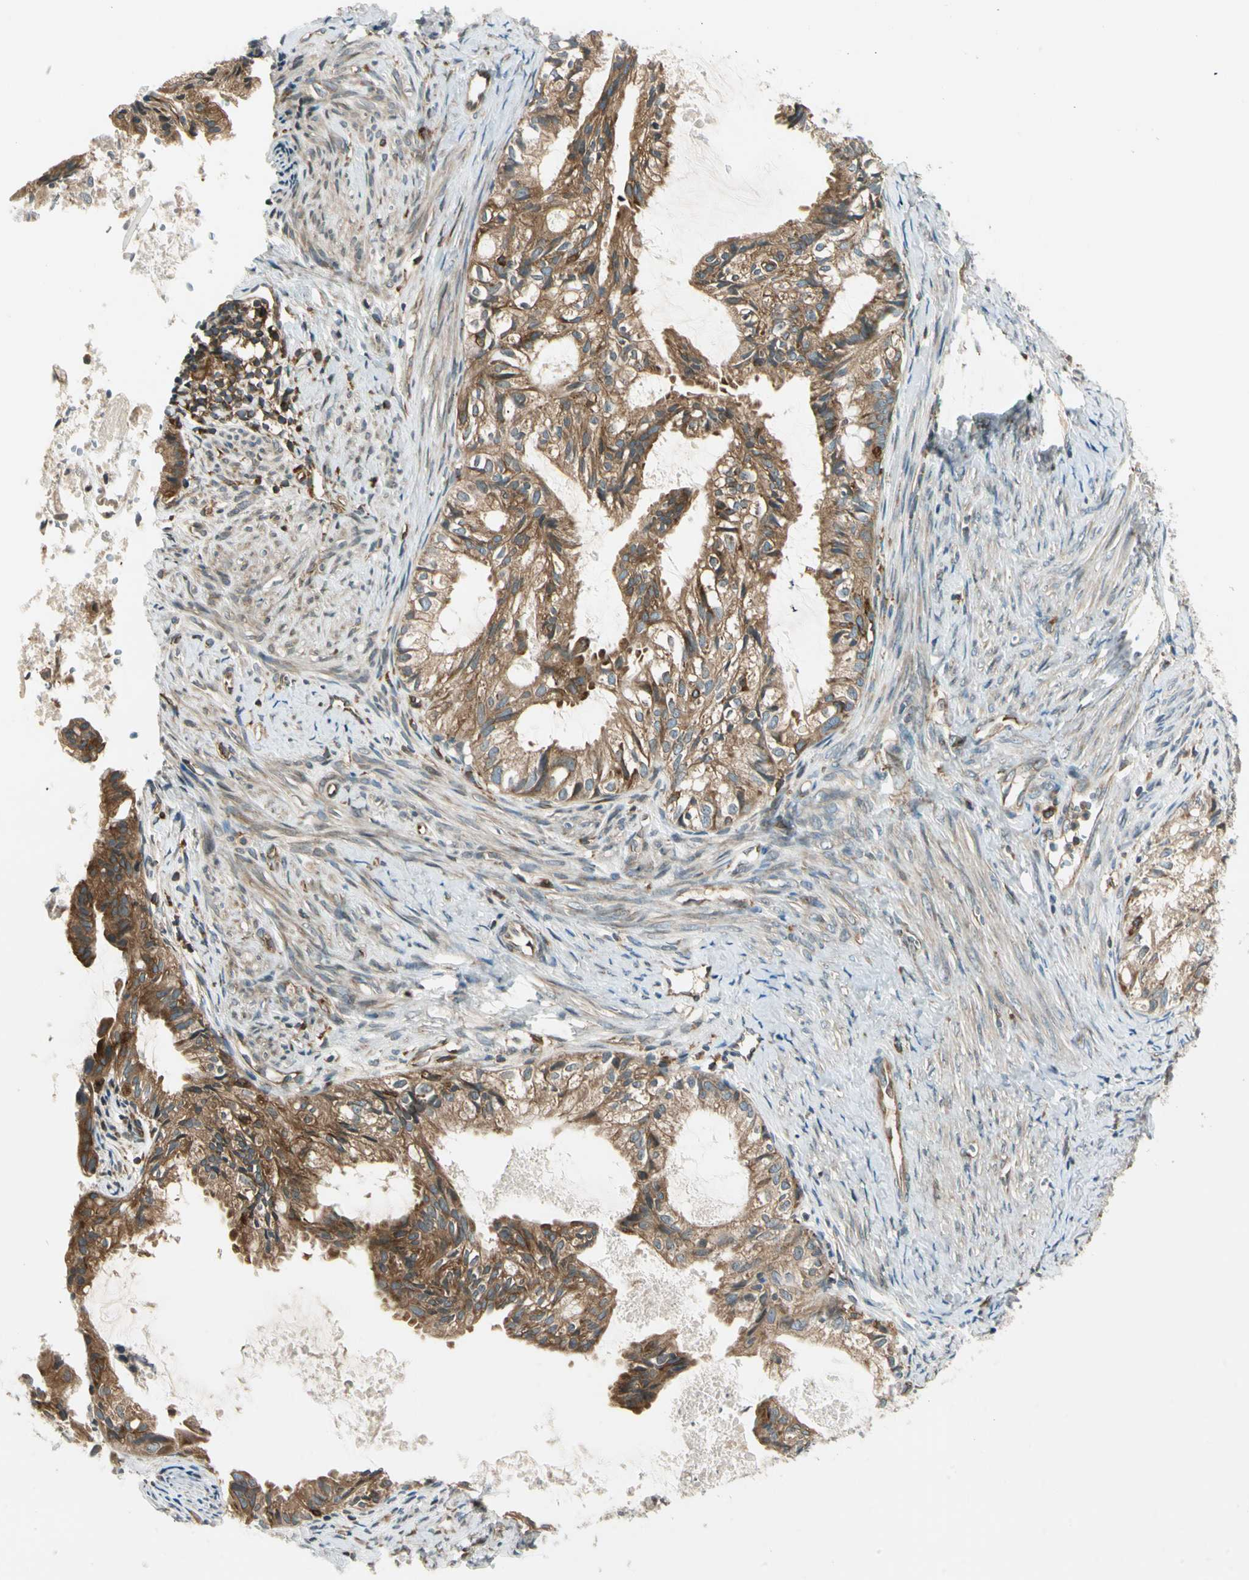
{"staining": {"intensity": "strong", "quantity": ">75%", "location": "cytoplasmic/membranous"}, "tissue": "cervical cancer", "cell_type": "Tumor cells", "image_type": "cancer", "snomed": [{"axis": "morphology", "description": "Normal tissue, NOS"}, {"axis": "morphology", "description": "Adenocarcinoma, NOS"}, {"axis": "topography", "description": "Cervix"}, {"axis": "topography", "description": "Endometrium"}], "caption": "An image of human cervical adenocarcinoma stained for a protein displays strong cytoplasmic/membranous brown staining in tumor cells.", "gene": "TRIO", "patient": {"sex": "female", "age": 86}}